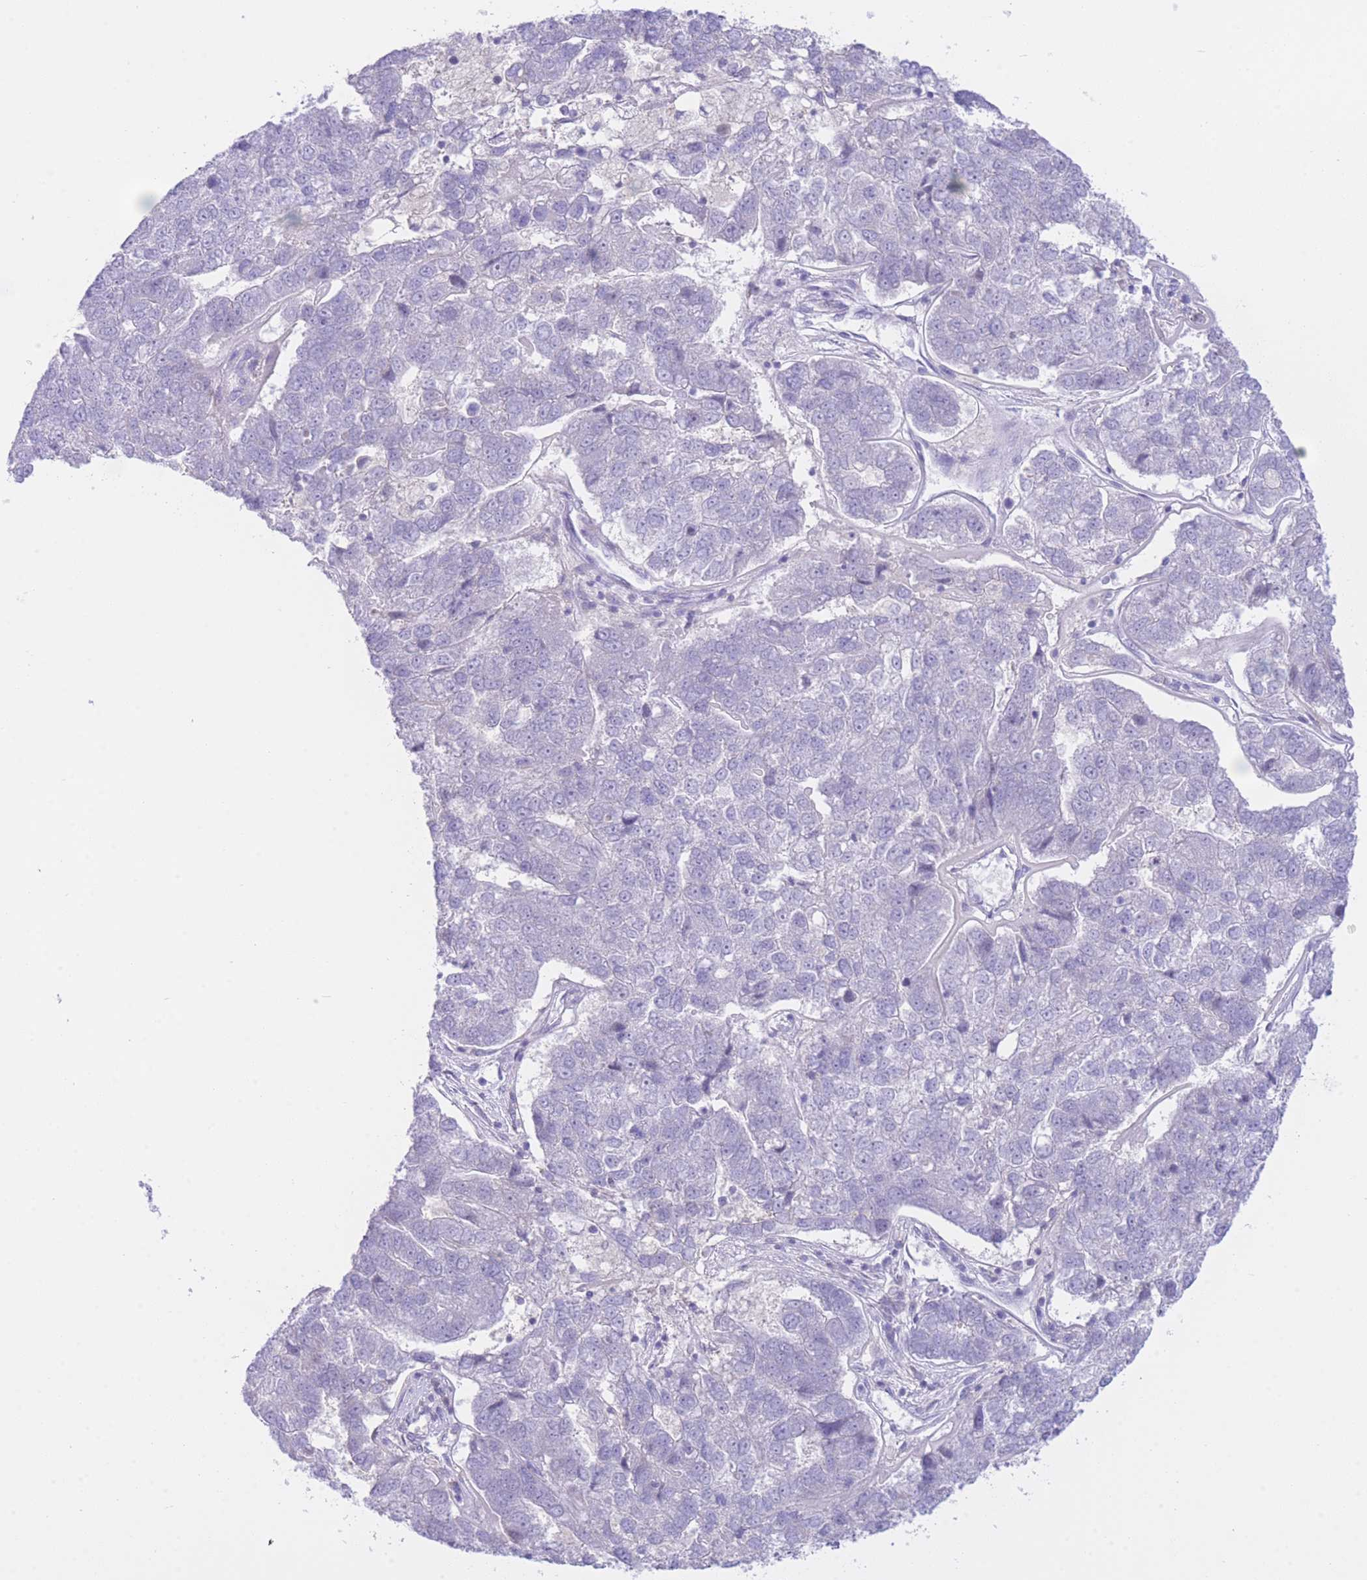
{"staining": {"intensity": "negative", "quantity": "none", "location": "none"}, "tissue": "pancreatic cancer", "cell_type": "Tumor cells", "image_type": "cancer", "snomed": [{"axis": "morphology", "description": "Adenocarcinoma, NOS"}, {"axis": "topography", "description": "Pancreas"}], "caption": "This is an immunohistochemistry micrograph of pancreatic adenocarcinoma. There is no positivity in tumor cells.", "gene": "ZNF212", "patient": {"sex": "female", "age": 61}}